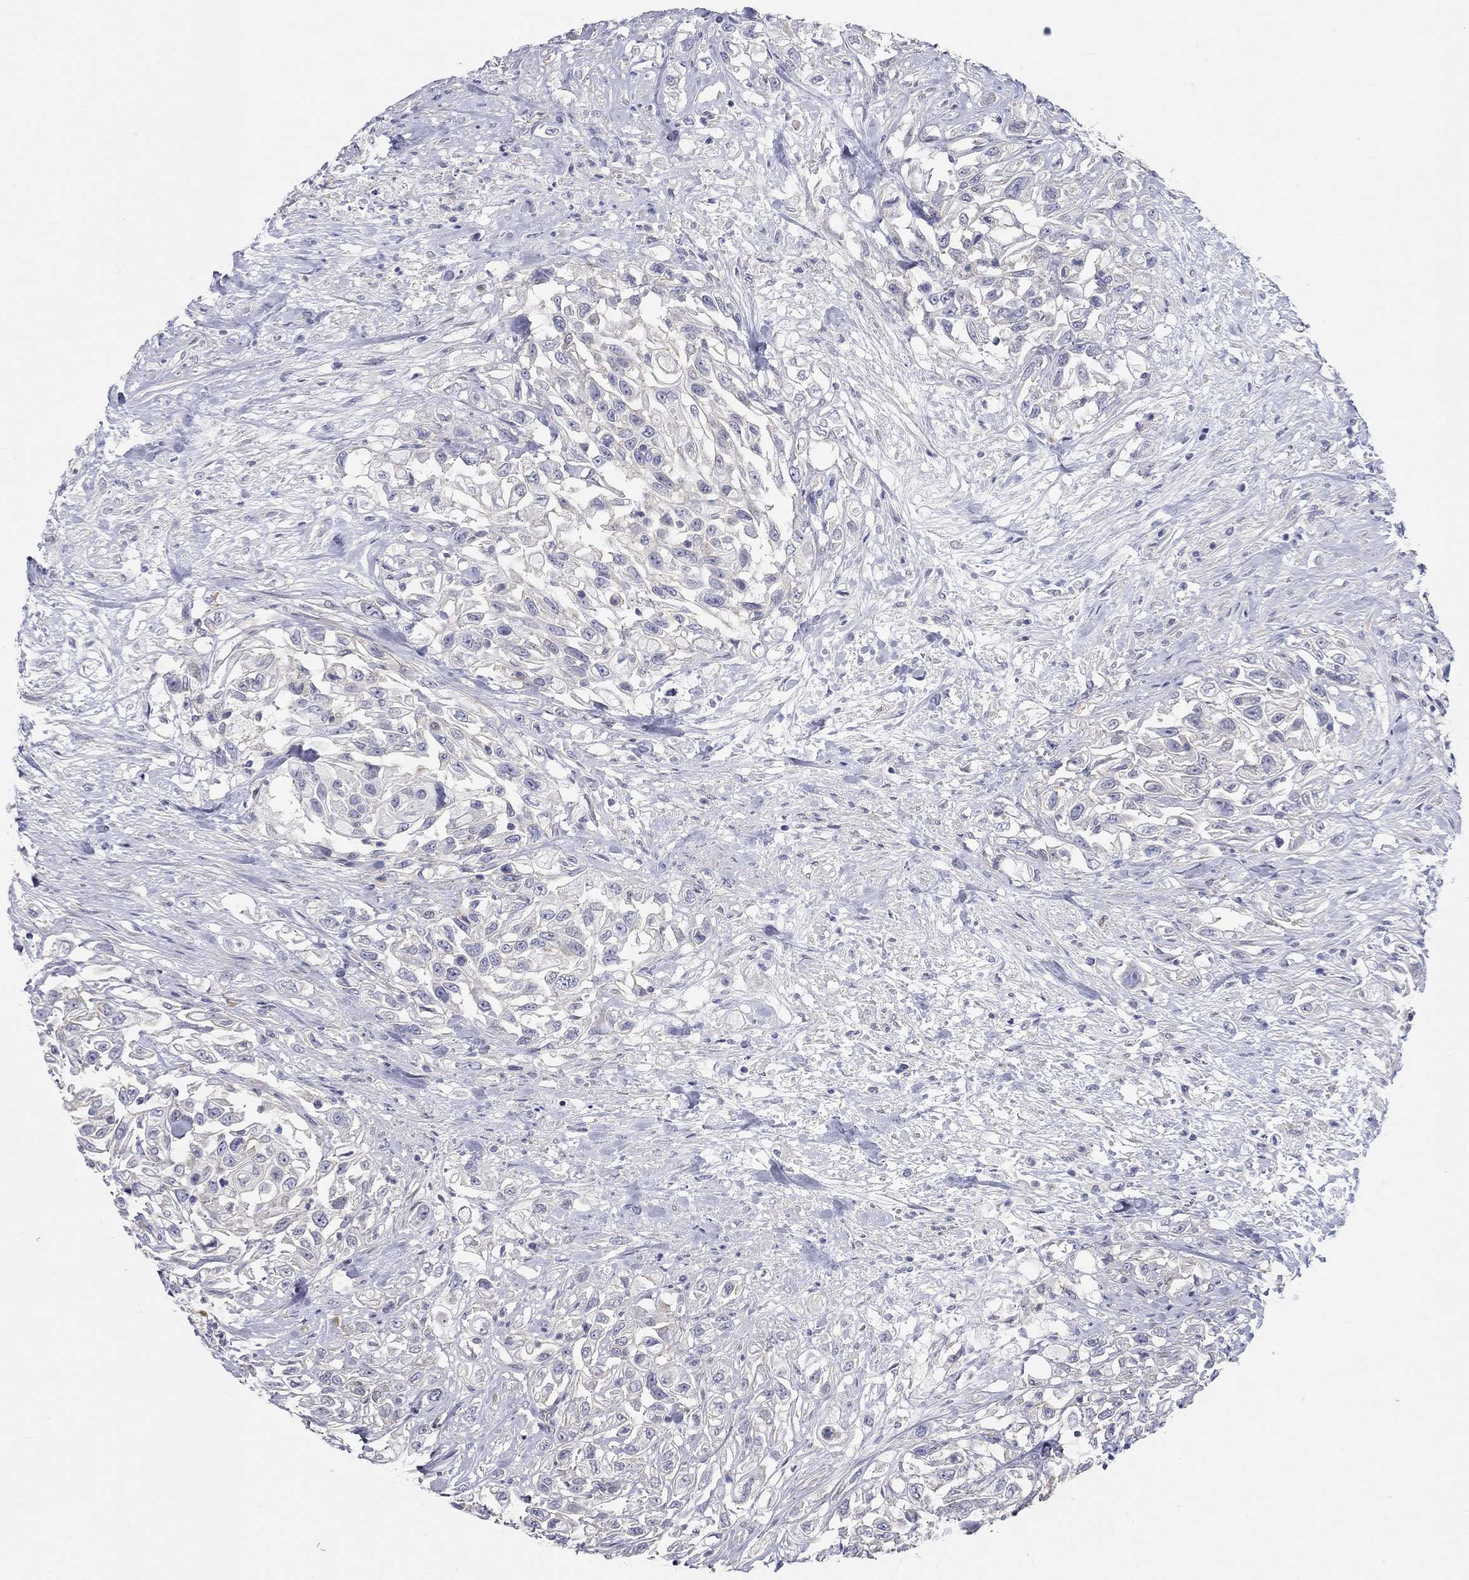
{"staining": {"intensity": "negative", "quantity": "none", "location": "none"}, "tissue": "urothelial cancer", "cell_type": "Tumor cells", "image_type": "cancer", "snomed": [{"axis": "morphology", "description": "Urothelial carcinoma, High grade"}, {"axis": "topography", "description": "Urinary bladder"}], "caption": "The image displays no staining of tumor cells in urothelial cancer. (Brightfield microscopy of DAB (3,3'-diaminobenzidine) immunohistochemistry at high magnification).", "gene": "PCDHGA10", "patient": {"sex": "female", "age": 56}}